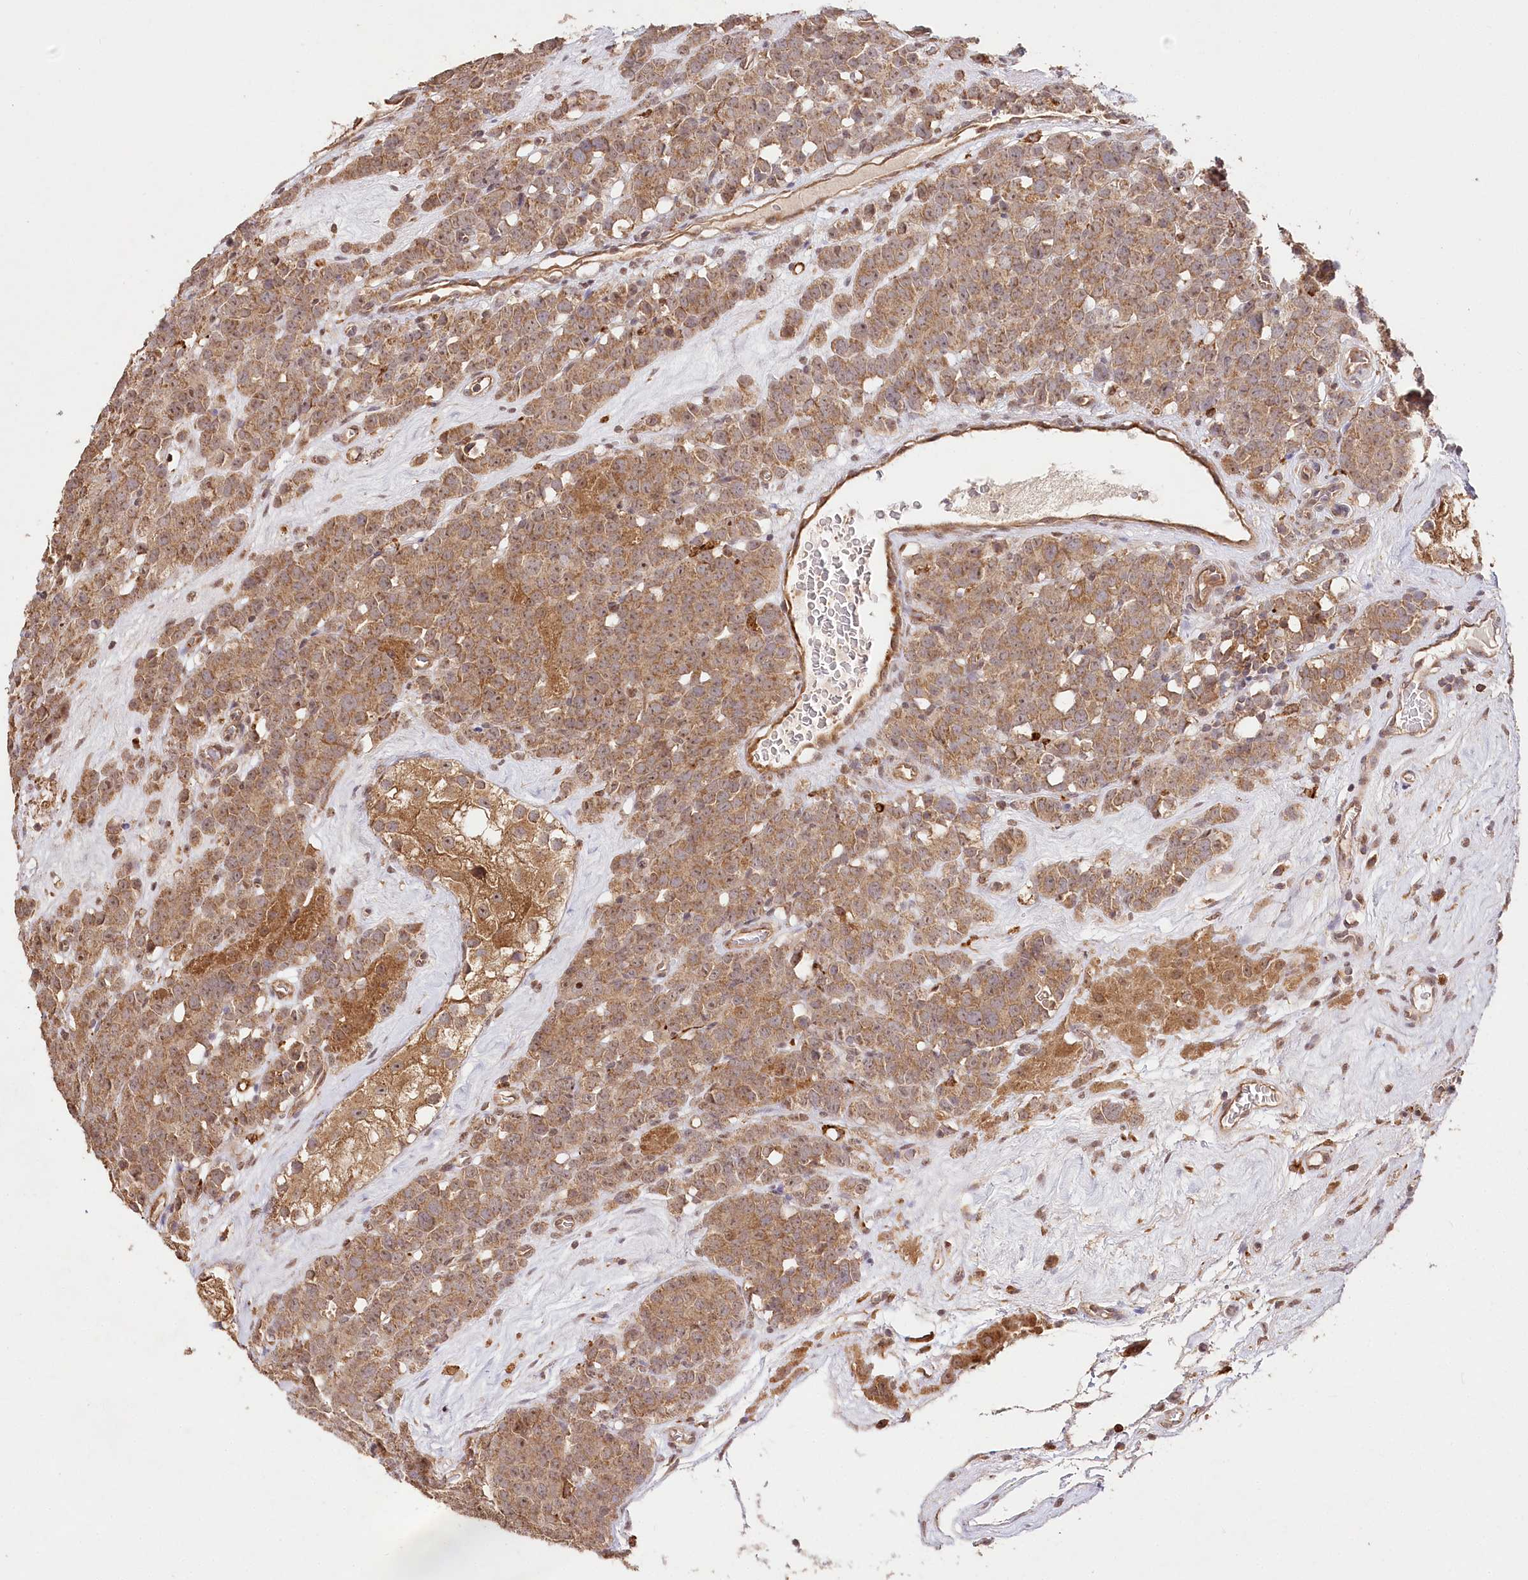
{"staining": {"intensity": "moderate", "quantity": ">75%", "location": "cytoplasmic/membranous,nuclear"}, "tissue": "testis cancer", "cell_type": "Tumor cells", "image_type": "cancer", "snomed": [{"axis": "morphology", "description": "Seminoma, NOS"}, {"axis": "topography", "description": "Testis"}], "caption": "Tumor cells show medium levels of moderate cytoplasmic/membranous and nuclear expression in about >75% of cells in seminoma (testis).", "gene": "DMXL1", "patient": {"sex": "male", "age": 71}}